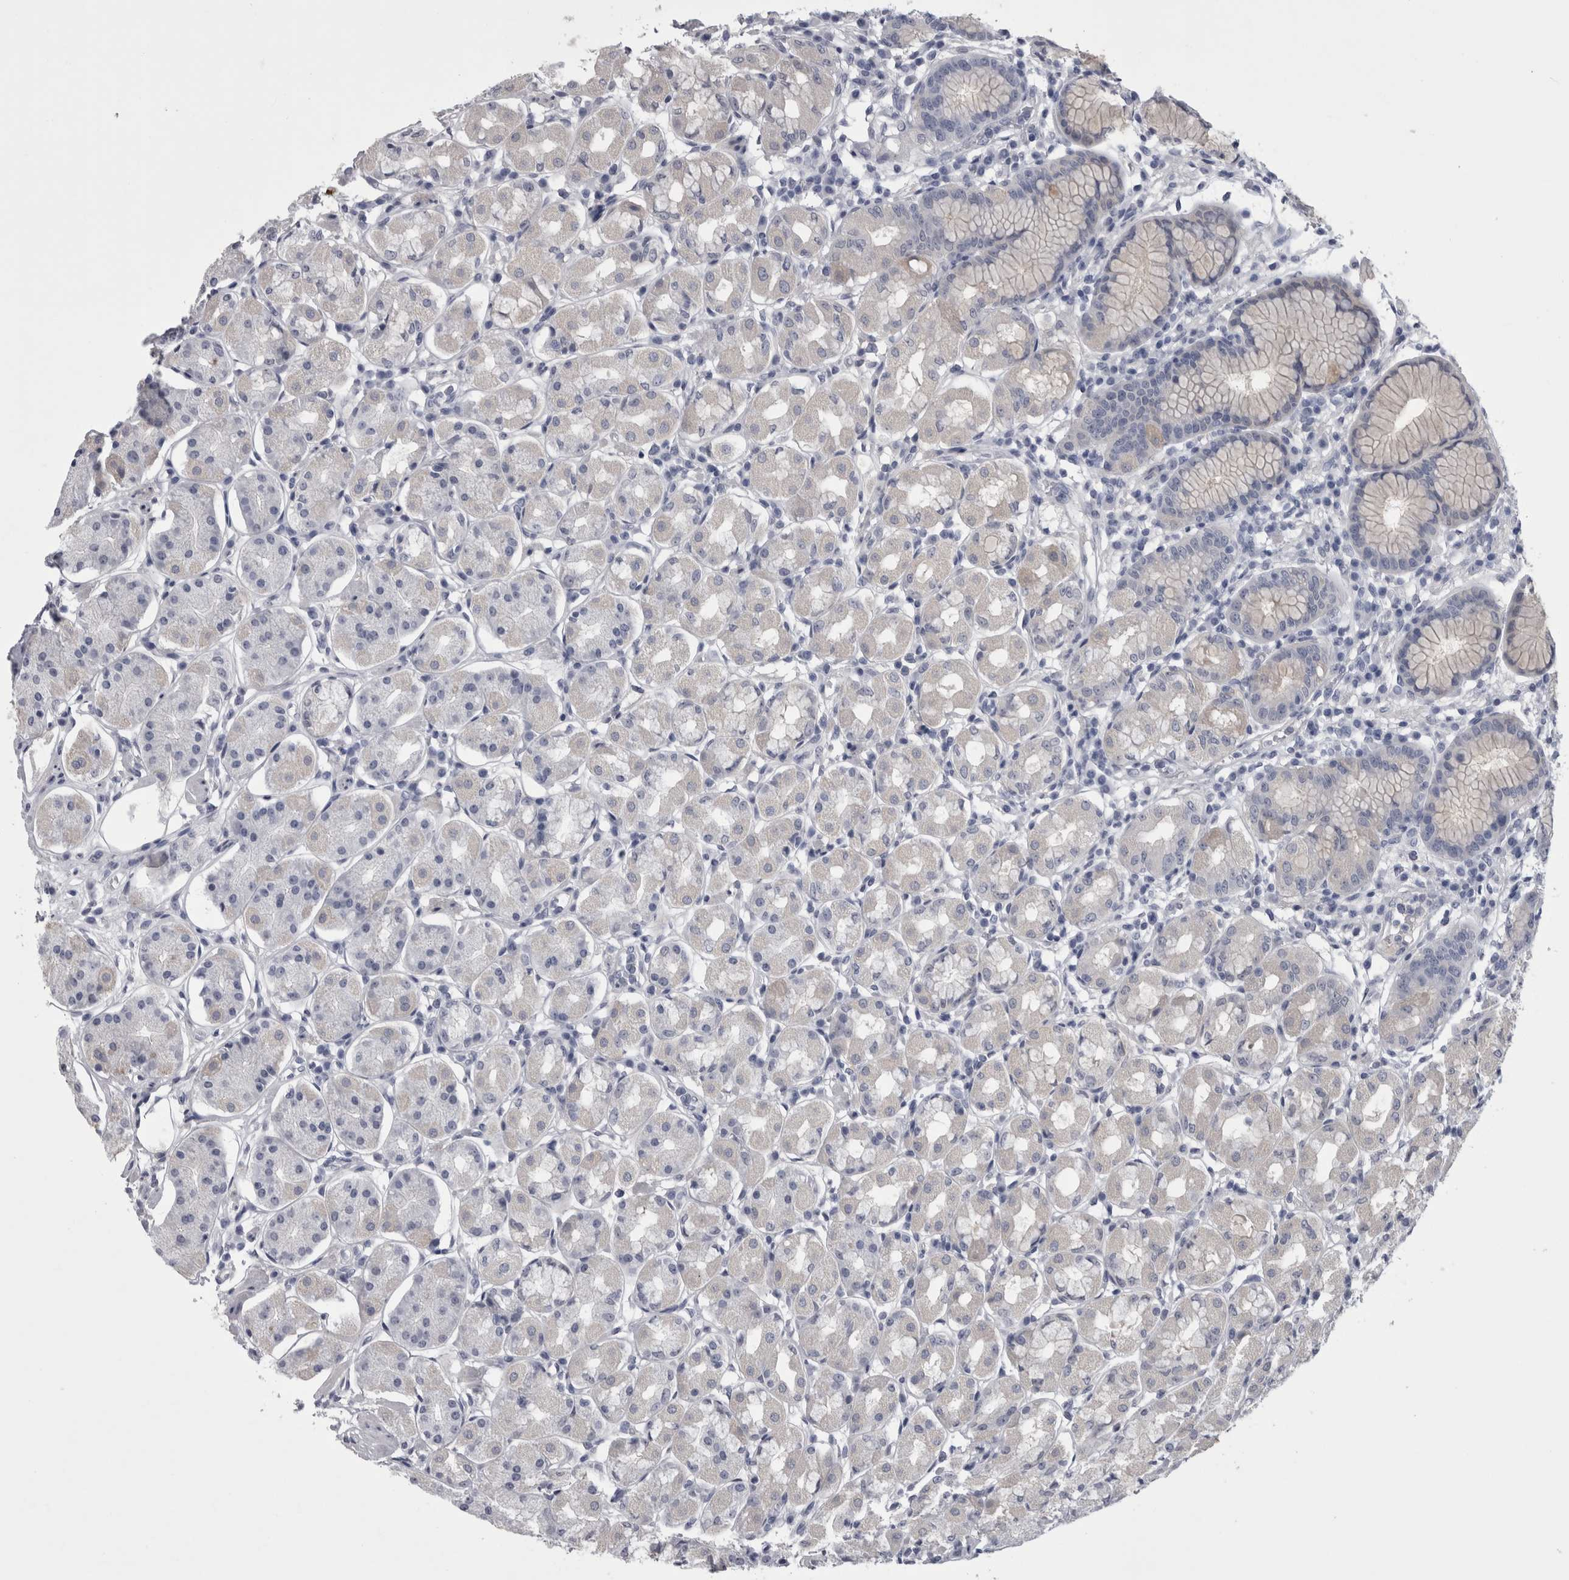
{"staining": {"intensity": "negative", "quantity": "none", "location": "none"}, "tissue": "stomach", "cell_type": "Glandular cells", "image_type": "normal", "snomed": [{"axis": "morphology", "description": "Normal tissue, NOS"}, {"axis": "topography", "description": "Stomach"}, {"axis": "topography", "description": "Stomach, lower"}], "caption": "Immunohistochemistry histopathology image of normal stomach stained for a protein (brown), which displays no expression in glandular cells. (DAB (3,3'-diaminobenzidine) IHC with hematoxylin counter stain).", "gene": "AFMID", "patient": {"sex": "female", "age": 56}}